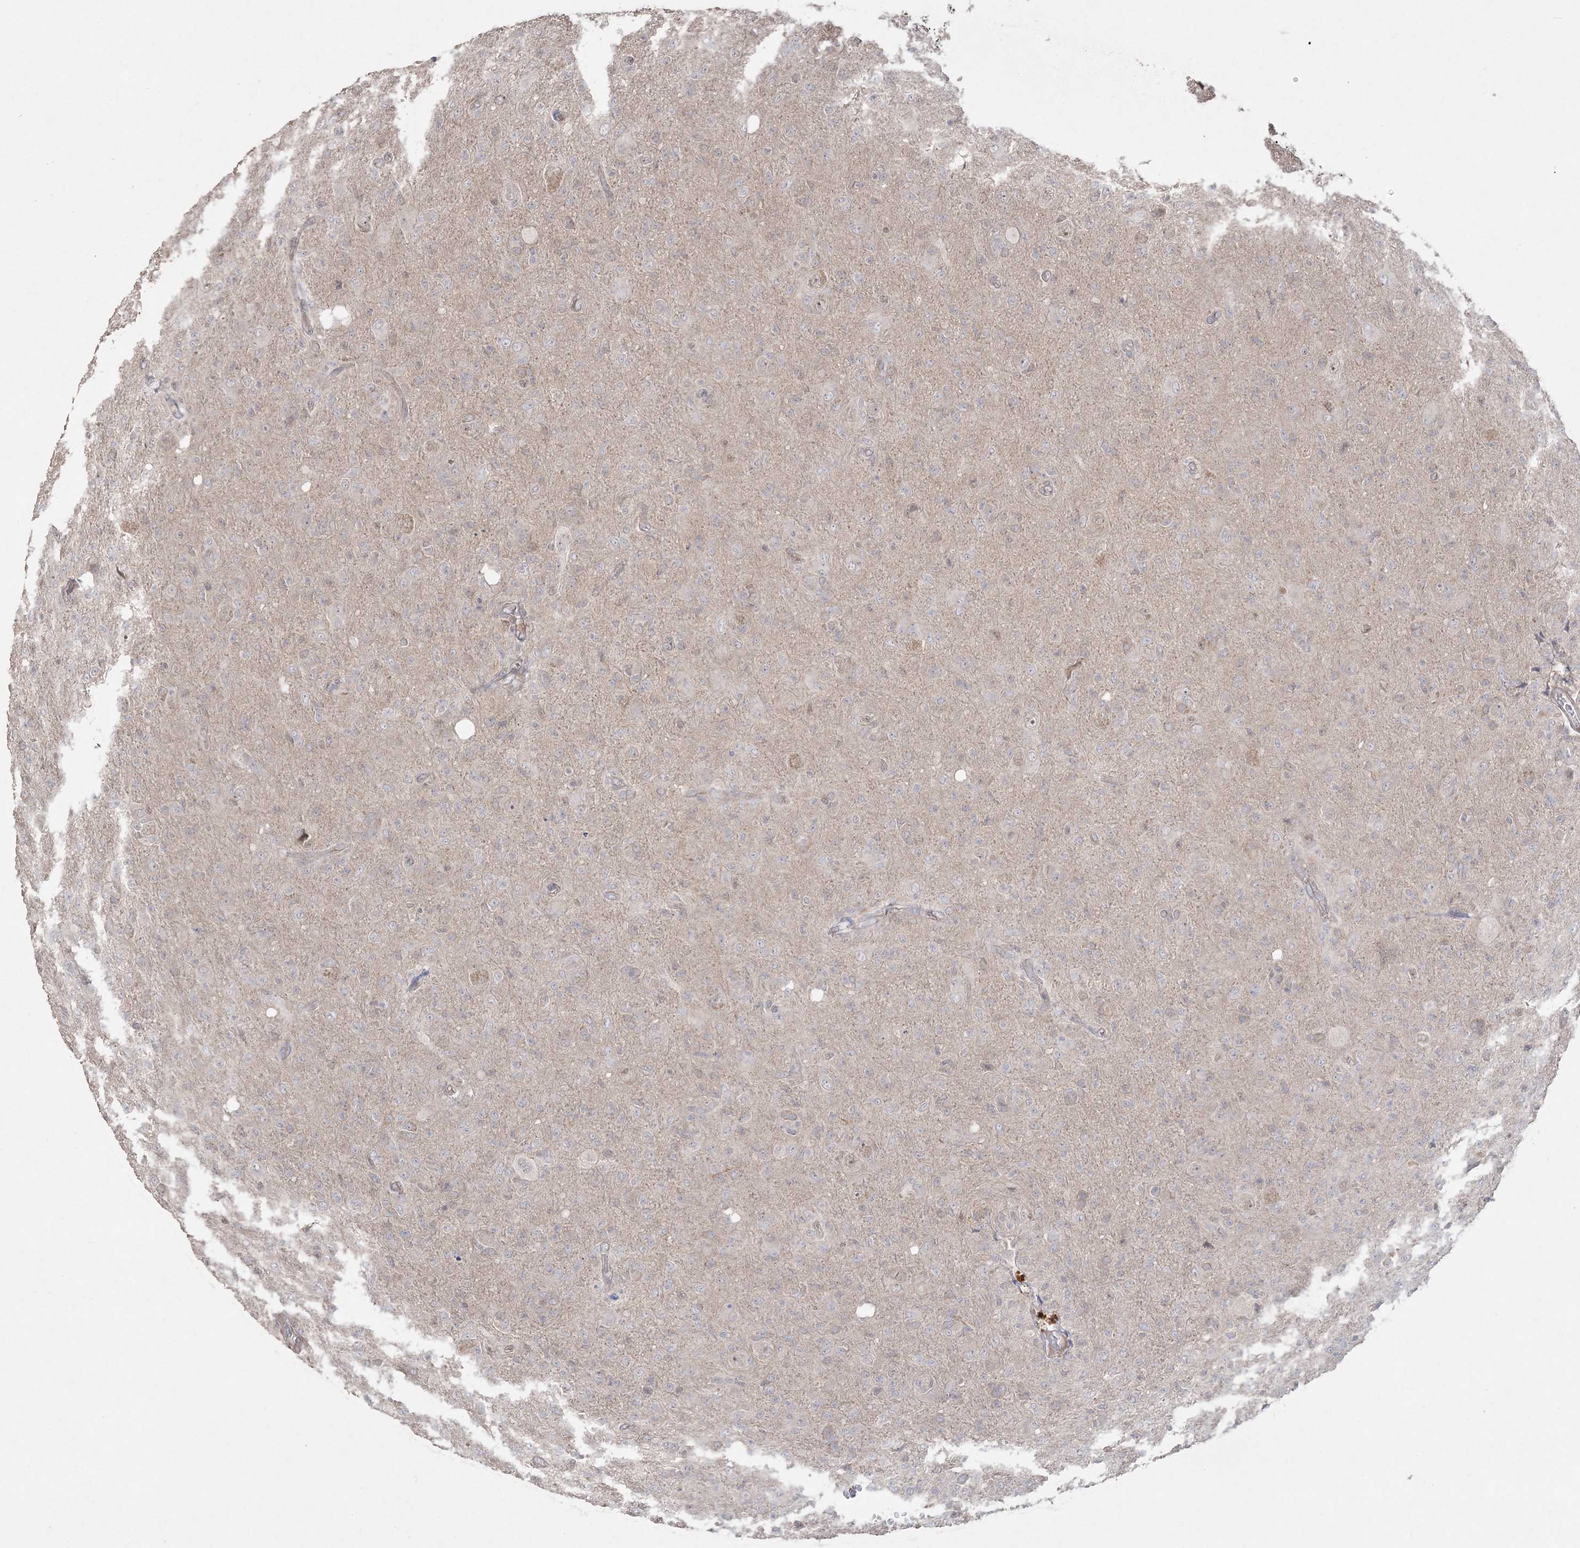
{"staining": {"intensity": "negative", "quantity": "none", "location": "none"}, "tissue": "glioma", "cell_type": "Tumor cells", "image_type": "cancer", "snomed": [{"axis": "morphology", "description": "Glioma, malignant, High grade"}, {"axis": "topography", "description": "Brain"}], "caption": "Tumor cells are negative for protein expression in human malignant glioma (high-grade).", "gene": "SH3BP4", "patient": {"sex": "female", "age": 57}}